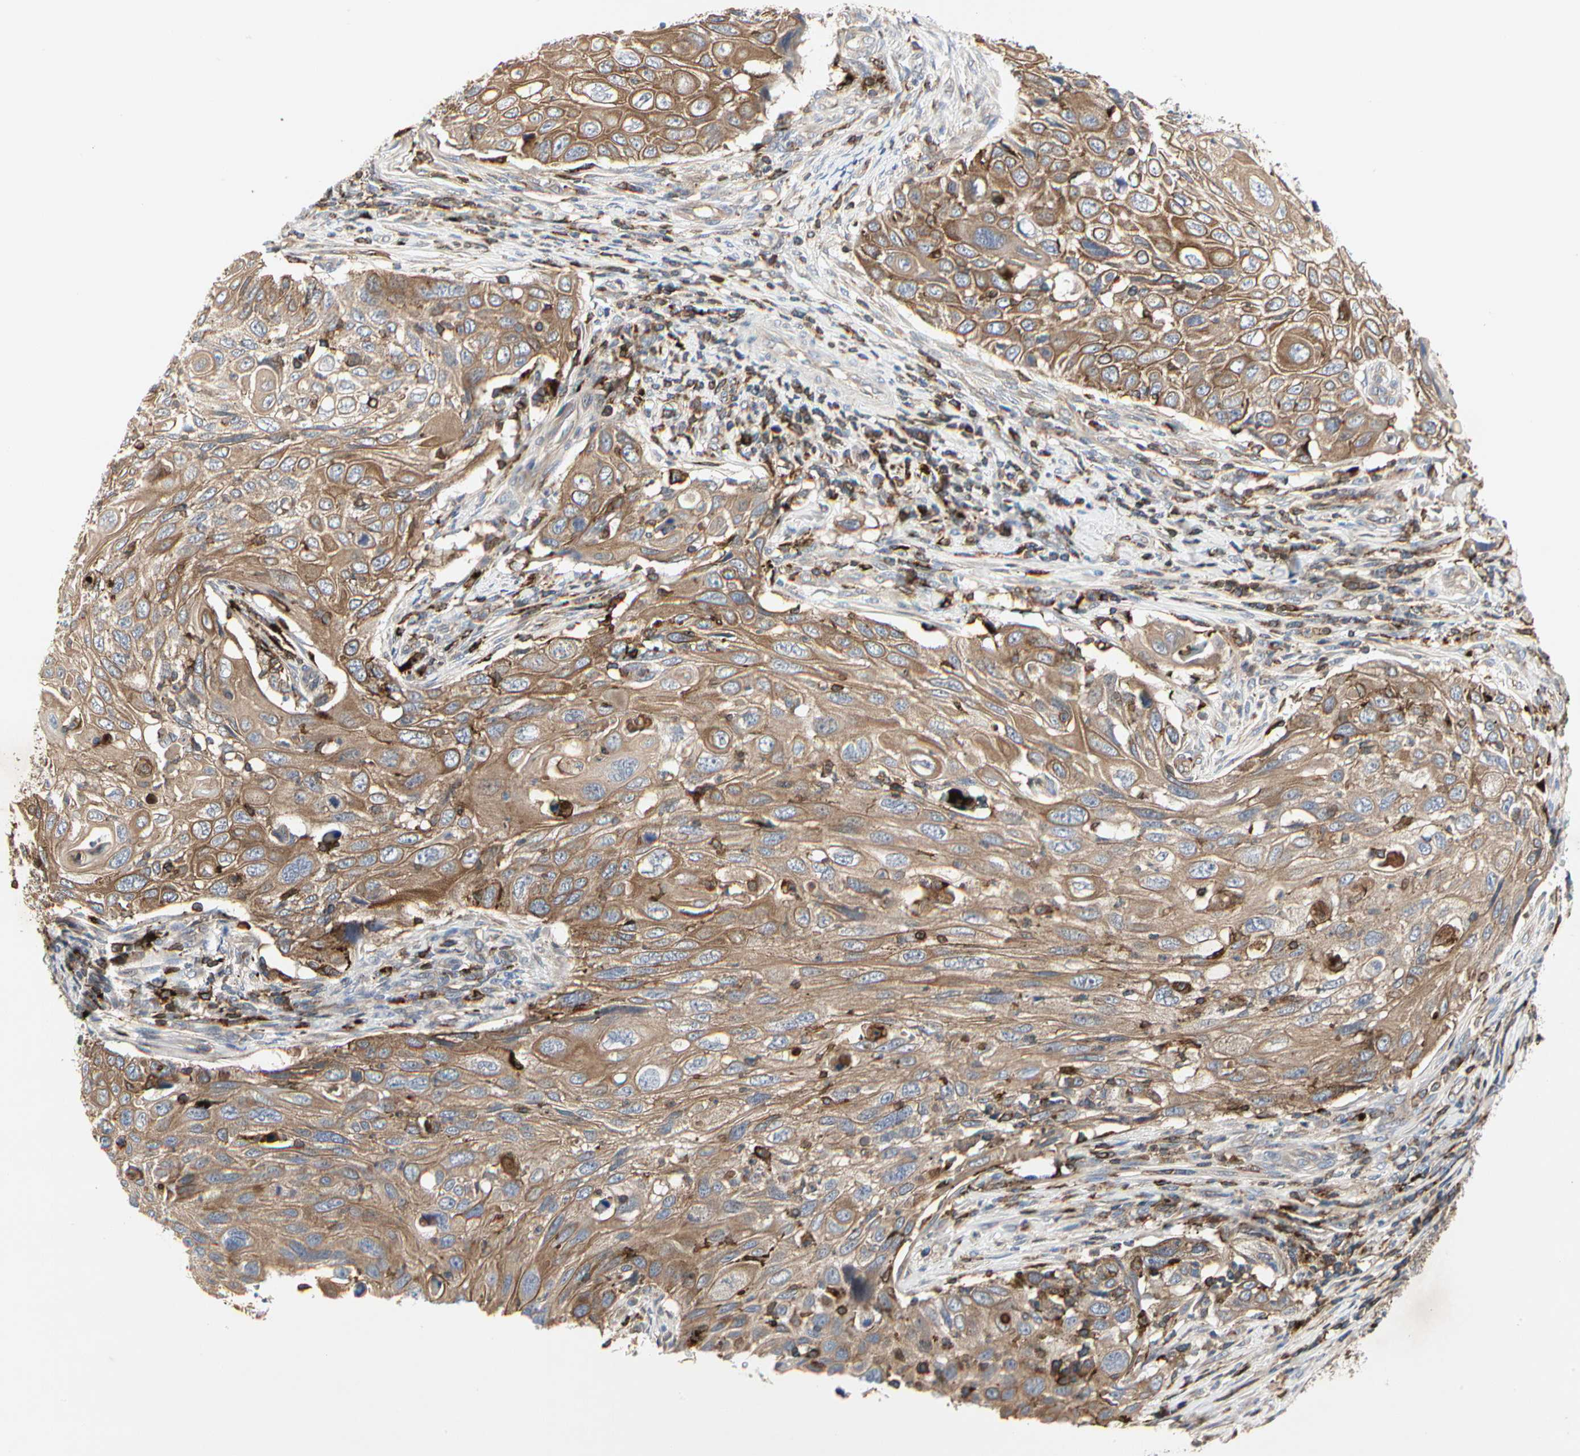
{"staining": {"intensity": "moderate", "quantity": ">75%", "location": "cytoplasmic/membranous"}, "tissue": "cervical cancer", "cell_type": "Tumor cells", "image_type": "cancer", "snomed": [{"axis": "morphology", "description": "Squamous cell carcinoma, NOS"}, {"axis": "topography", "description": "Cervix"}], "caption": "Brown immunohistochemical staining in cervical cancer displays moderate cytoplasmic/membranous expression in about >75% of tumor cells.", "gene": "NAPG", "patient": {"sex": "female", "age": 70}}